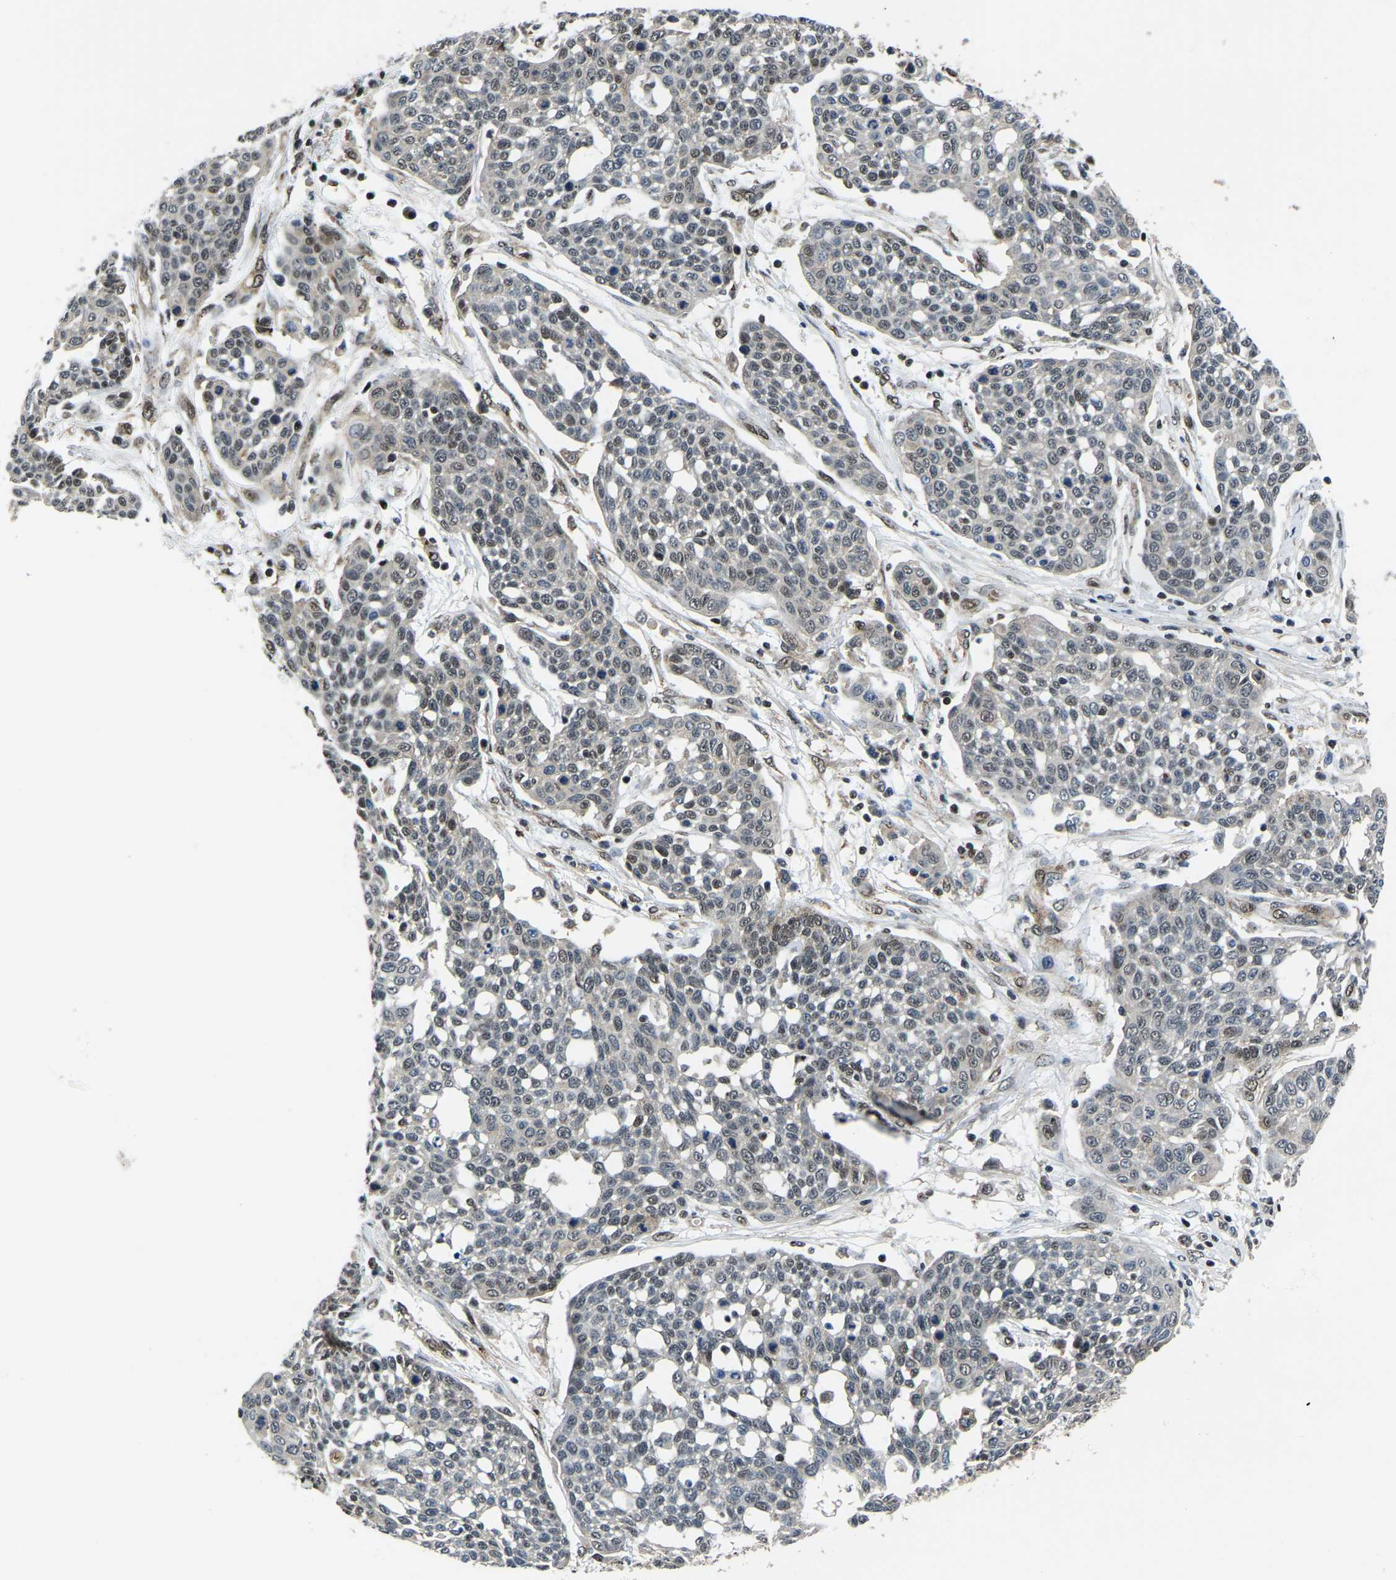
{"staining": {"intensity": "weak", "quantity": "25%-75%", "location": "nuclear"}, "tissue": "cervical cancer", "cell_type": "Tumor cells", "image_type": "cancer", "snomed": [{"axis": "morphology", "description": "Squamous cell carcinoma, NOS"}, {"axis": "topography", "description": "Cervix"}], "caption": "IHC of cervical cancer exhibits low levels of weak nuclear expression in approximately 25%-75% of tumor cells.", "gene": "DFFA", "patient": {"sex": "female", "age": 34}}